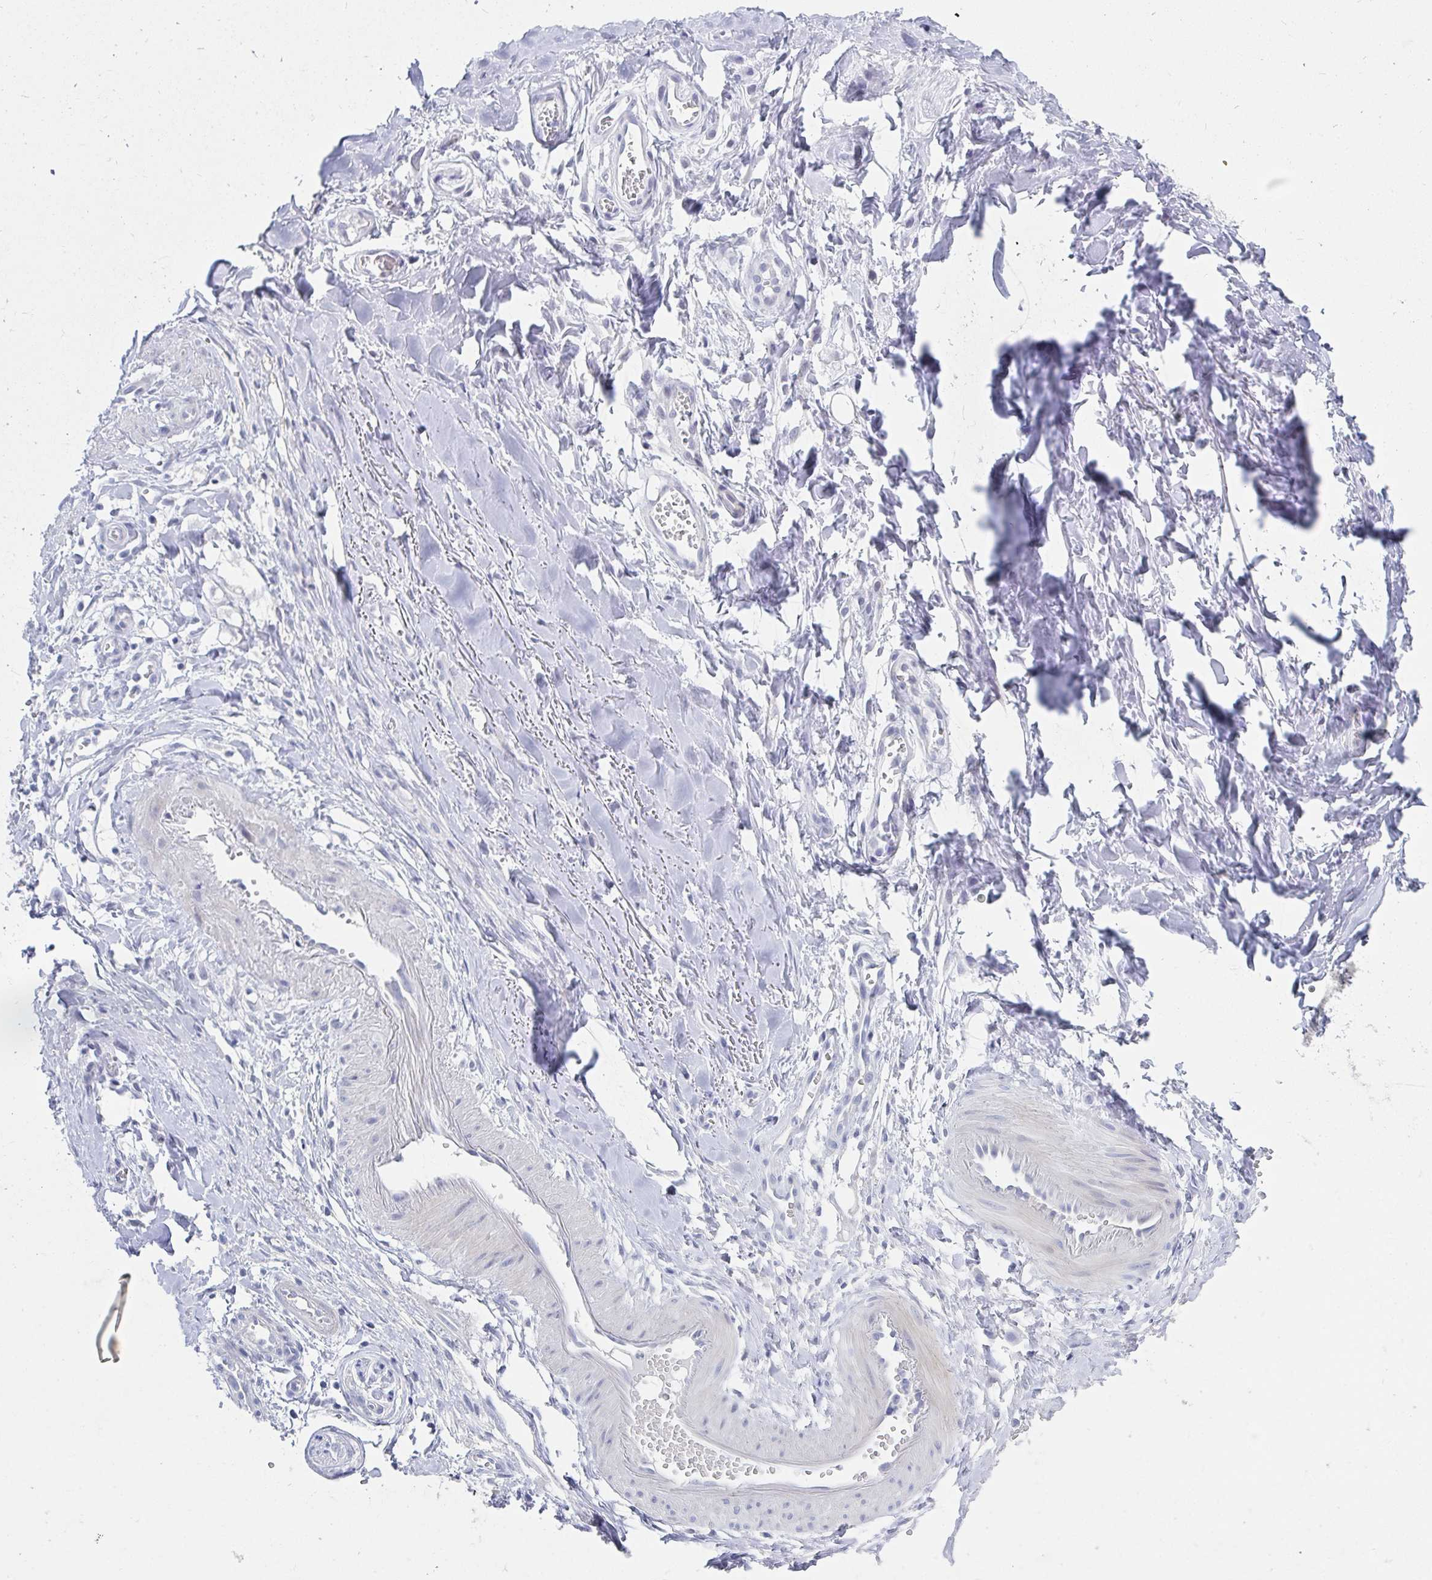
{"staining": {"intensity": "negative", "quantity": "none", "location": "none"}, "tissue": "adipose tissue", "cell_type": "Adipocytes", "image_type": "normal", "snomed": [{"axis": "morphology", "description": "Normal tissue, NOS"}, {"axis": "topography", "description": "Cartilage tissue"}, {"axis": "topography", "description": "Nasopharynx"}, {"axis": "topography", "description": "Thyroid gland"}], "caption": "The IHC histopathology image has no significant expression in adipocytes of adipose tissue.", "gene": "OR10K1", "patient": {"sex": "male", "age": 63}}